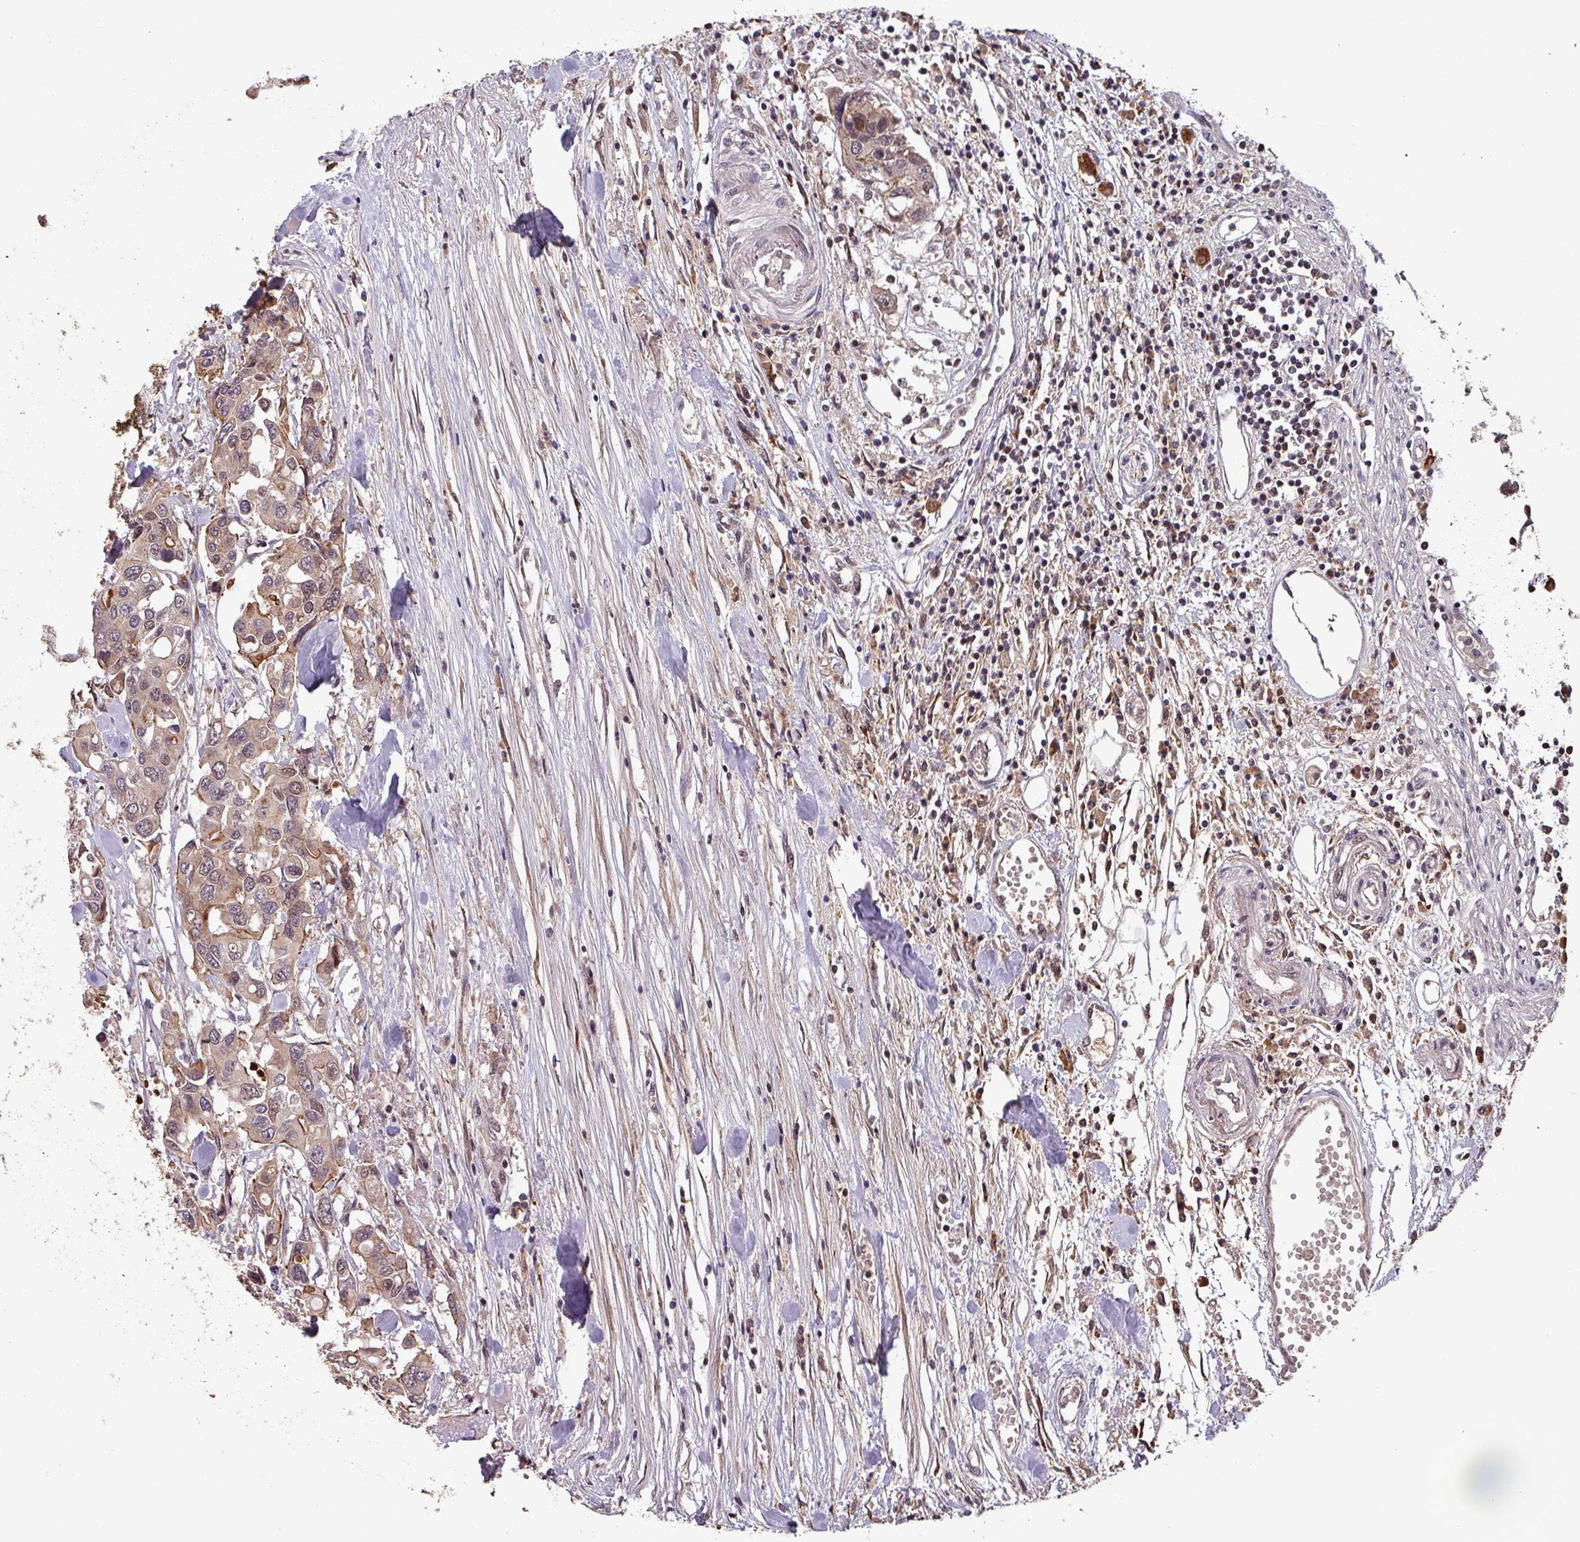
{"staining": {"intensity": "moderate", "quantity": "25%-75%", "location": "cytoplasmic/membranous,nuclear"}, "tissue": "colorectal cancer", "cell_type": "Tumor cells", "image_type": "cancer", "snomed": [{"axis": "morphology", "description": "Adenocarcinoma, NOS"}, {"axis": "topography", "description": "Colon"}], "caption": "Immunohistochemical staining of human colorectal cancer displays moderate cytoplasmic/membranous and nuclear protein positivity in approximately 25%-75% of tumor cells.", "gene": "NOB1", "patient": {"sex": "male", "age": 77}}